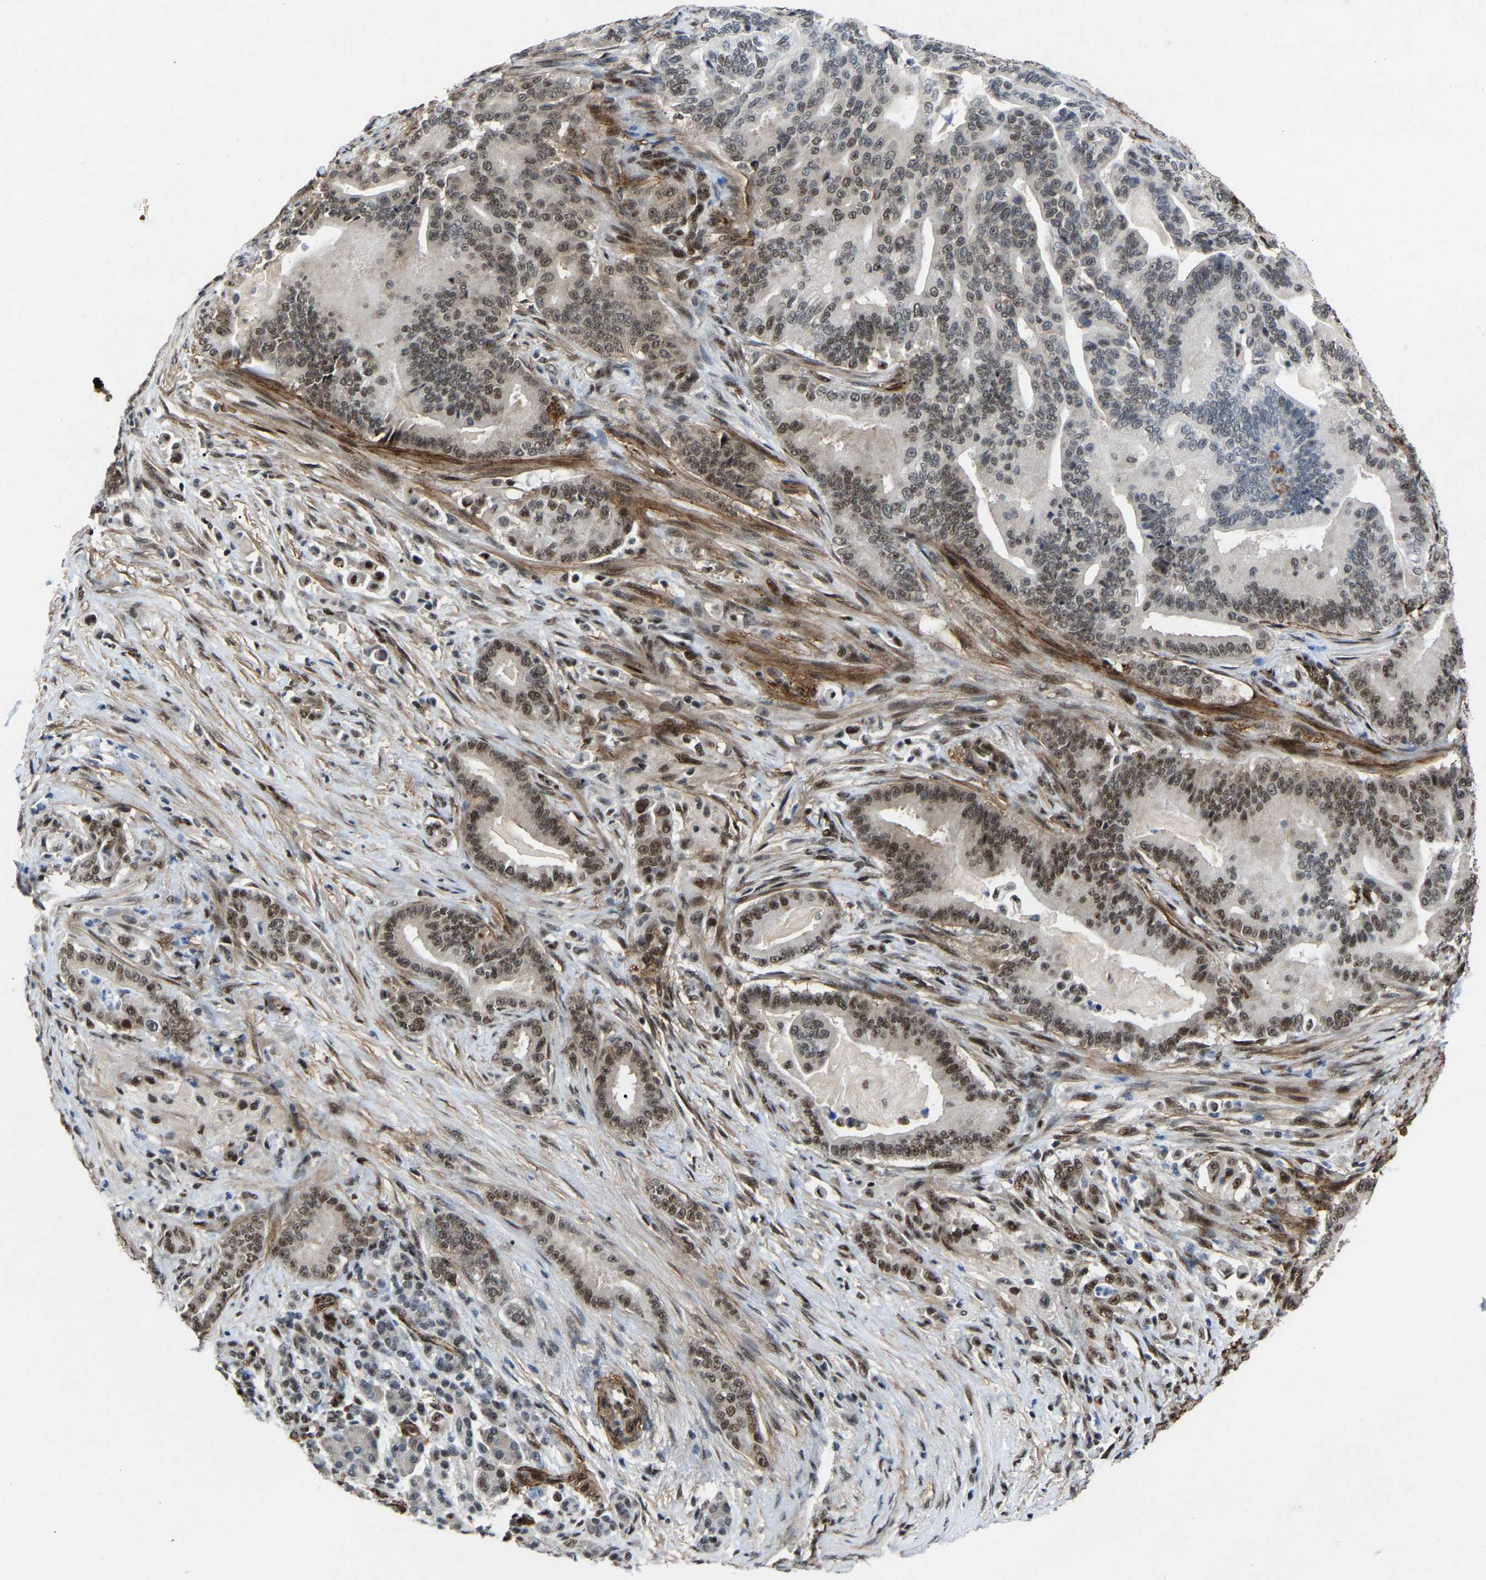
{"staining": {"intensity": "moderate", "quantity": ">75%", "location": "nuclear"}, "tissue": "pancreatic cancer", "cell_type": "Tumor cells", "image_type": "cancer", "snomed": [{"axis": "morphology", "description": "Normal tissue, NOS"}, {"axis": "morphology", "description": "Adenocarcinoma, NOS"}, {"axis": "topography", "description": "Pancreas"}], "caption": "Approximately >75% of tumor cells in pancreatic cancer show moderate nuclear protein positivity as visualized by brown immunohistochemical staining.", "gene": "DDX5", "patient": {"sex": "male", "age": 63}}